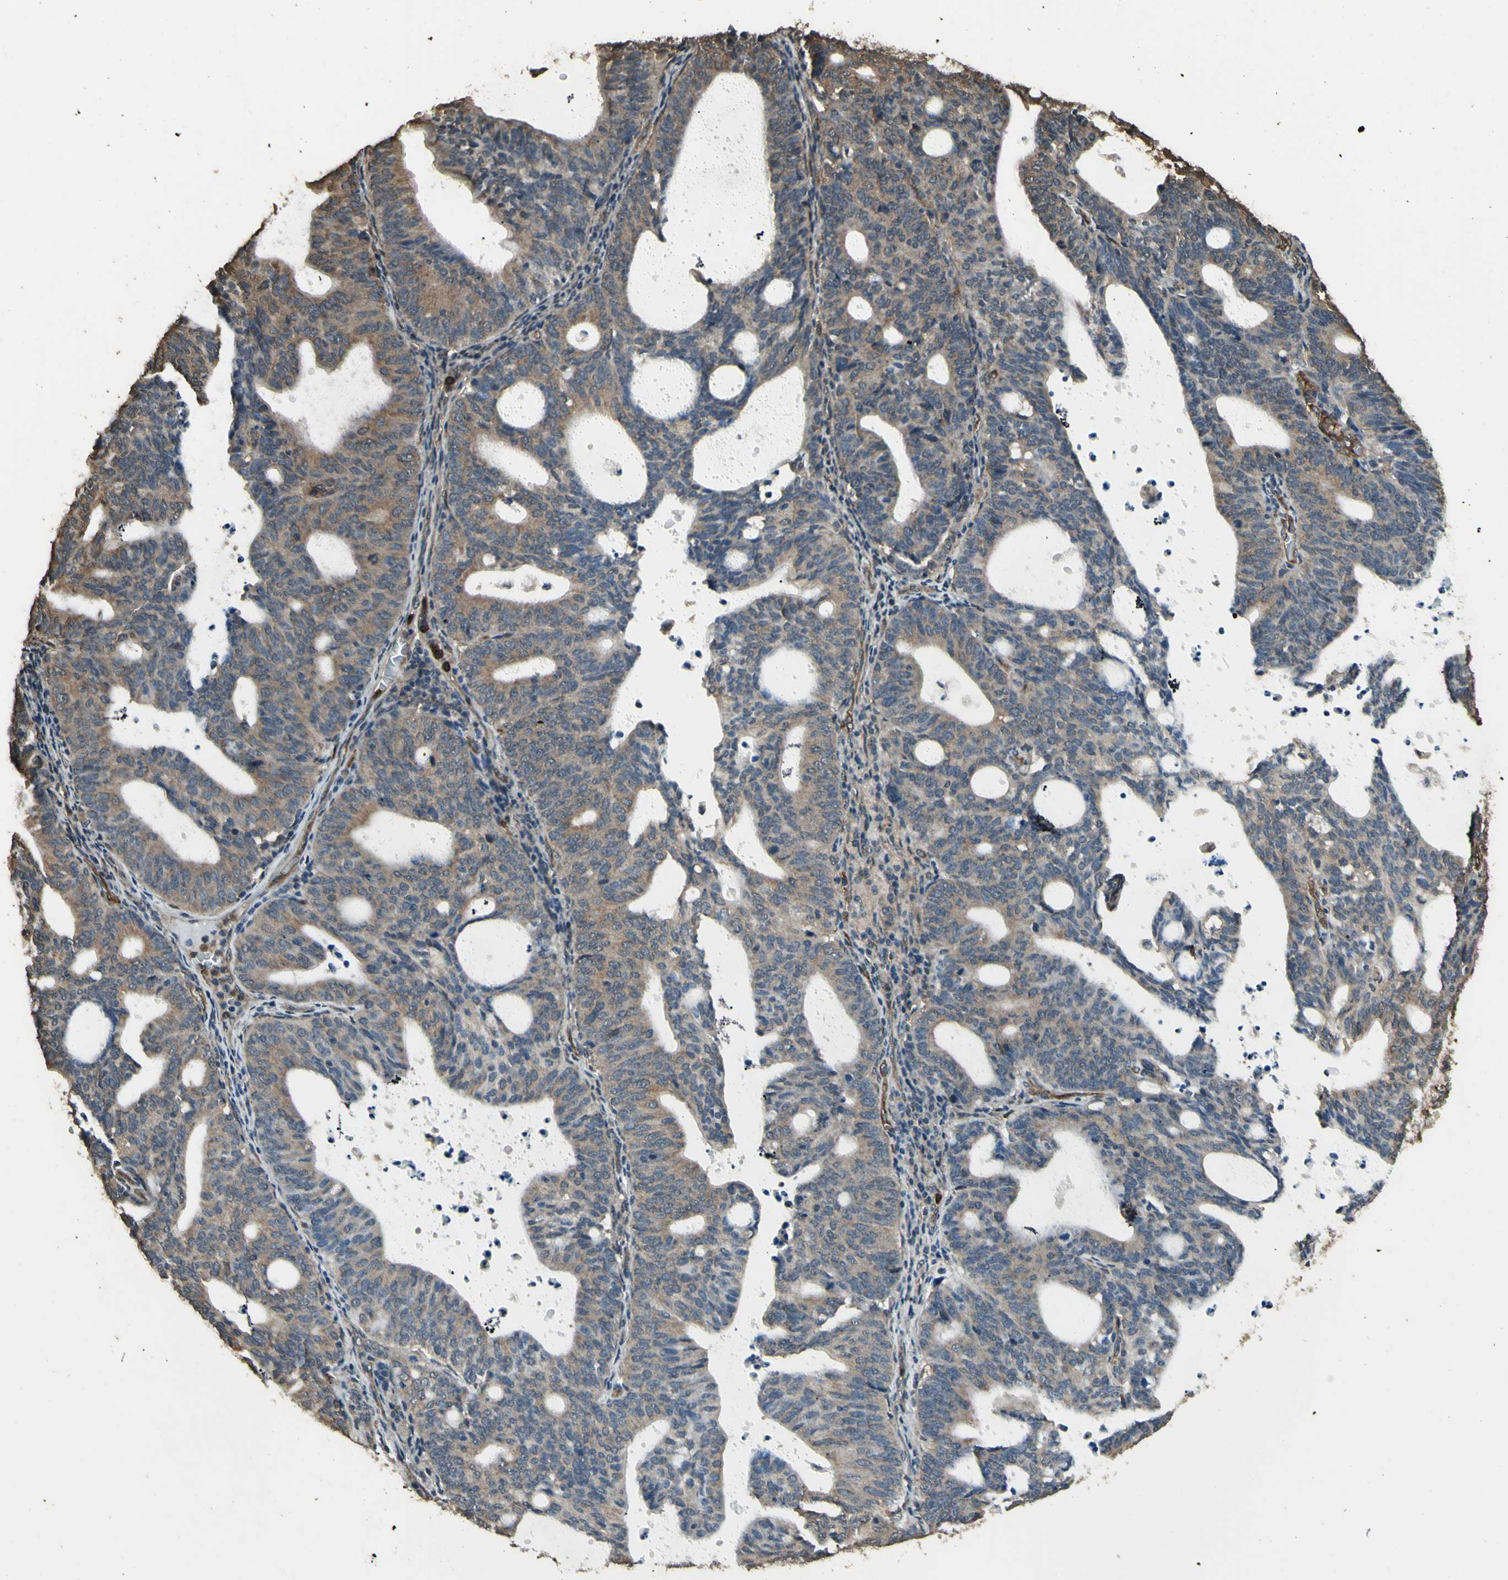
{"staining": {"intensity": "moderate", "quantity": ">75%", "location": "cytoplasmic/membranous"}, "tissue": "endometrial cancer", "cell_type": "Tumor cells", "image_type": "cancer", "snomed": [{"axis": "morphology", "description": "Adenocarcinoma, NOS"}, {"axis": "topography", "description": "Uterus"}], "caption": "Endometrial cancer (adenocarcinoma) stained for a protein demonstrates moderate cytoplasmic/membranous positivity in tumor cells.", "gene": "TSPO", "patient": {"sex": "female", "age": 83}}